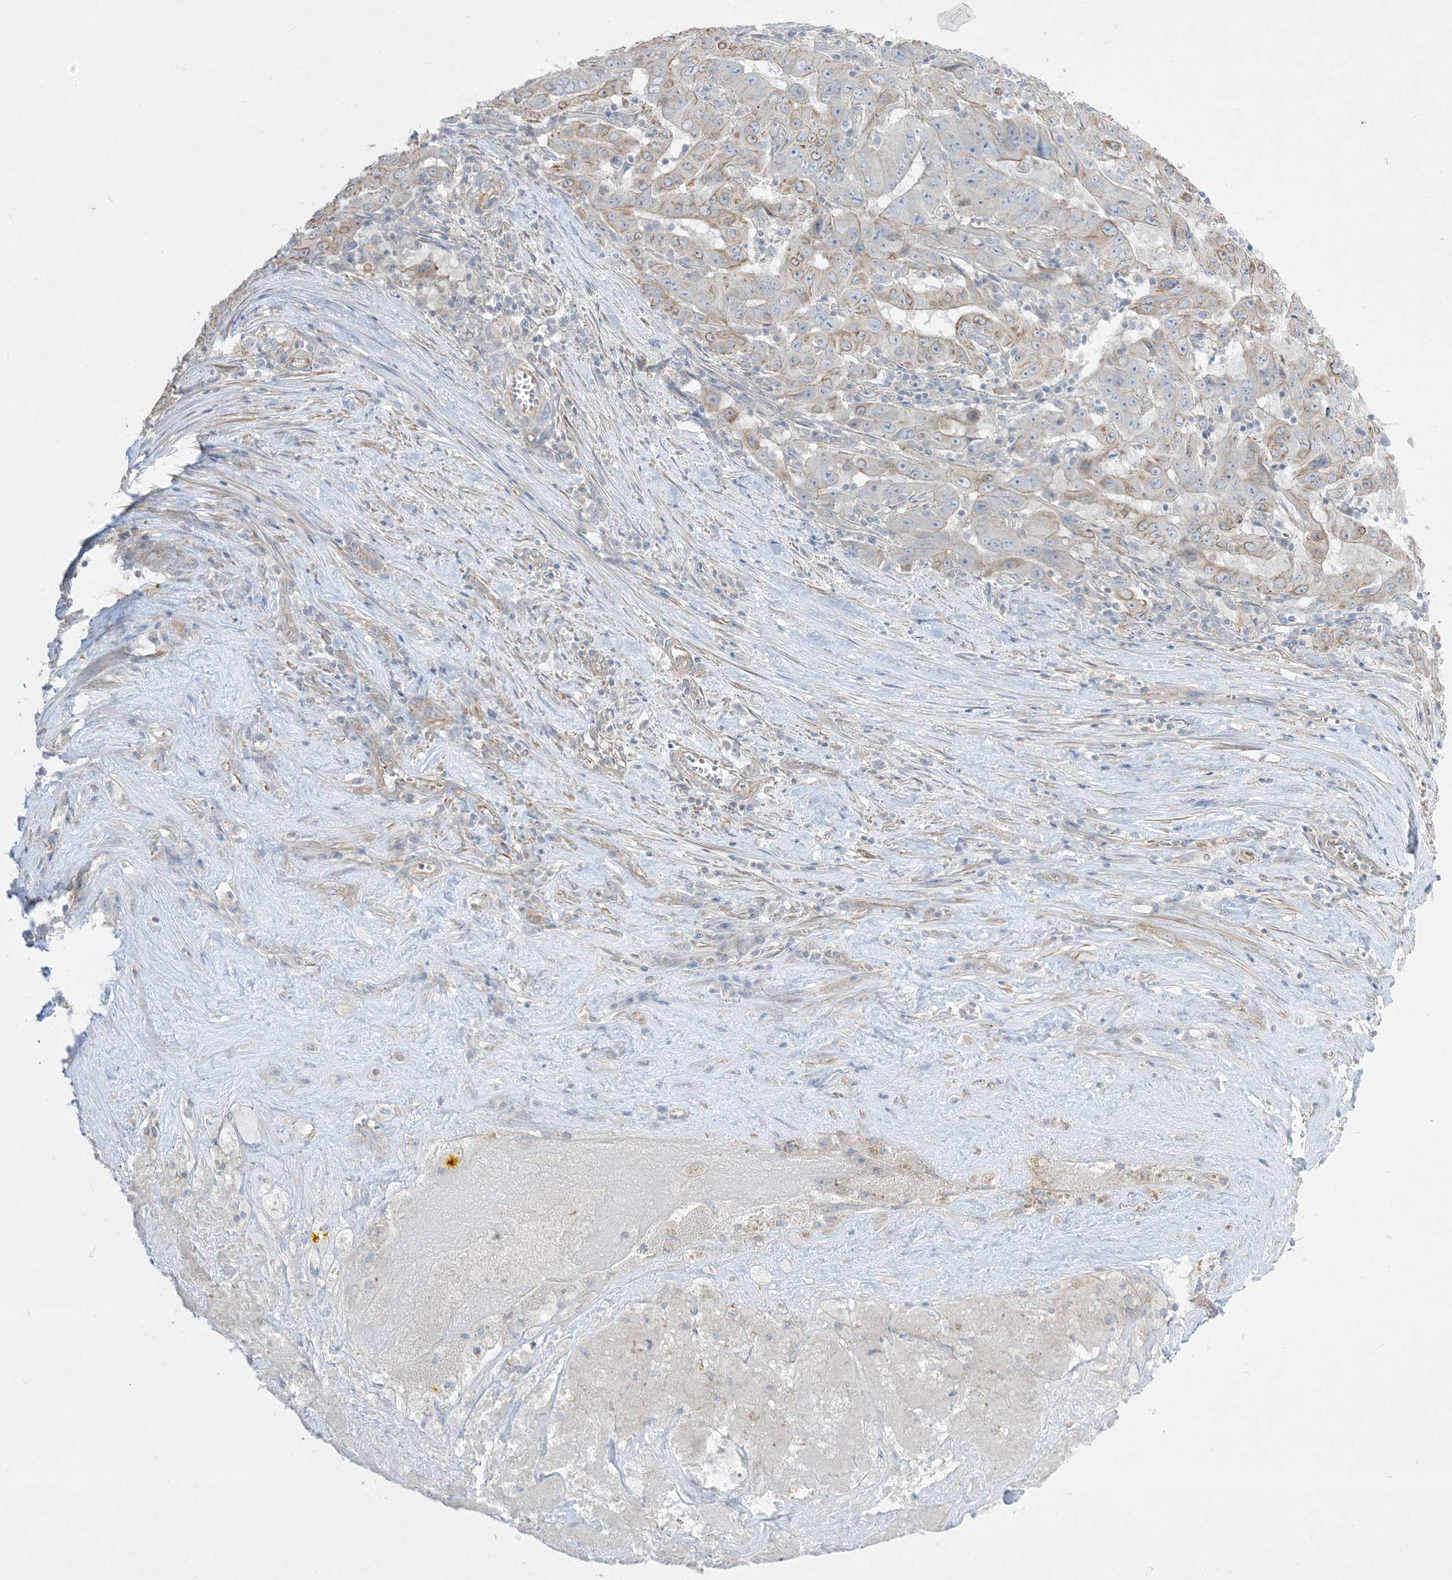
{"staining": {"intensity": "moderate", "quantity": "25%-75%", "location": "cytoplasmic/membranous"}, "tissue": "pancreatic cancer", "cell_type": "Tumor cells", "image_type": "cancer", "snomed": [{"axis": "morphology", "description": "Adenocarcinoma, NOS"}, {"axis": "topography", "description": "Pancreas"}], "caption": "DAB (3,3'-diaminobenzidine) immunohistochemical staining of pancreatic cancer displays moderate cytoplasmic/membranous protein positivity in about 25%-75% of tumor cells.", "gene": "ARHGEF9", "patient": {"sex": "male", "age": 63}}